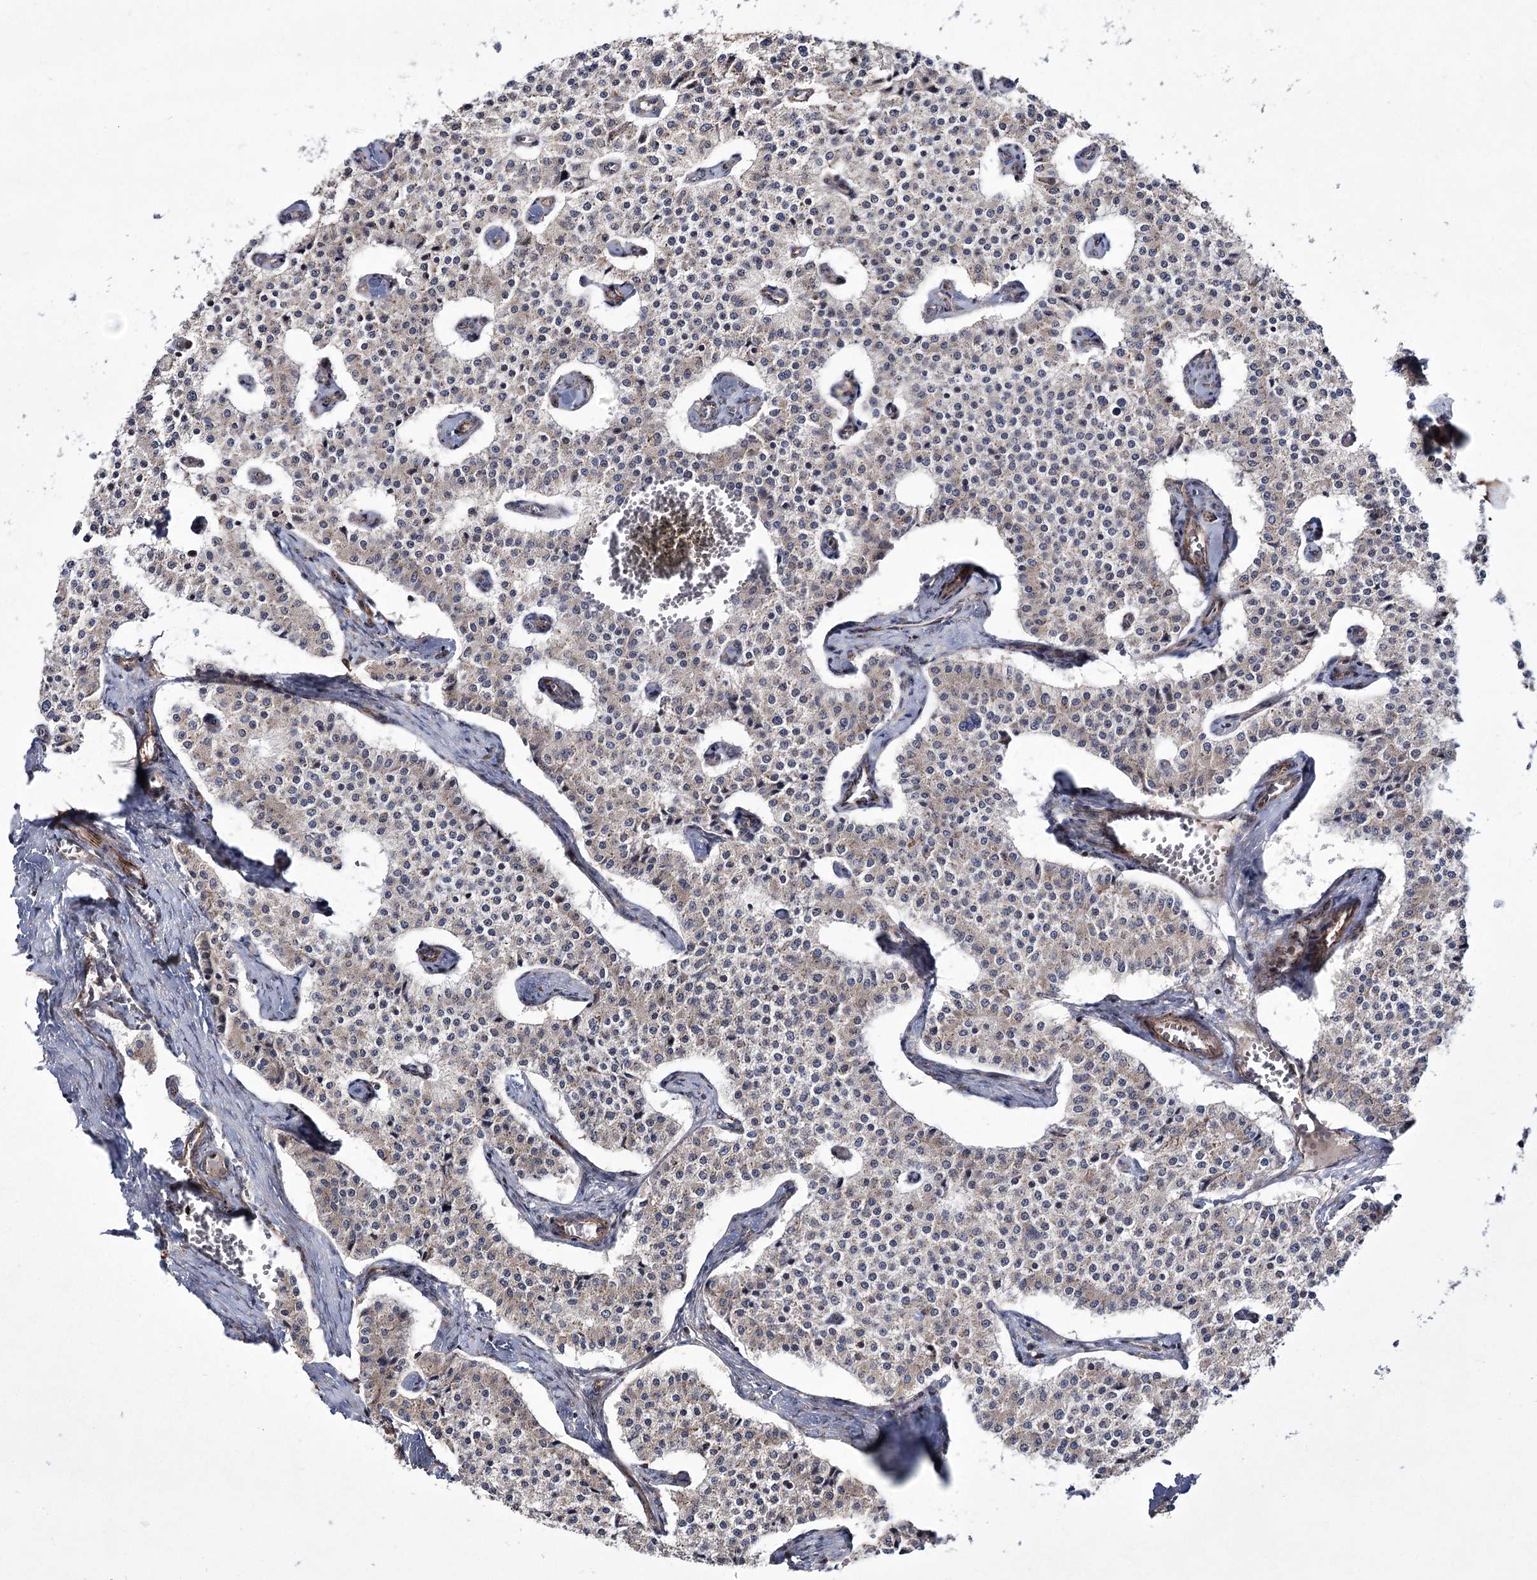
{"staining": {"intensity": "weak", "quantity": ">75%", "location": "cytoplasmic/membranous"}, "tissue": "carcinoid", "cell_type": "Tumor cells", "image_type": "cancer", "snomed": [{"axis": "morphology", "description": "Carcinoid, malignant, NOS"}, {"axis": "topography", "description": "Colon"}], "caption": "Immunohistochemistry (IHC) of human carcinoid exhibits low levels of weak cytoplasmic/membranous expression in about >75% of tumor cells. Ihc stains the protein in brown and the nuclei are stained blue.", "gene": "HECTD2", "patient": {"sex": "female", "age": 52}}